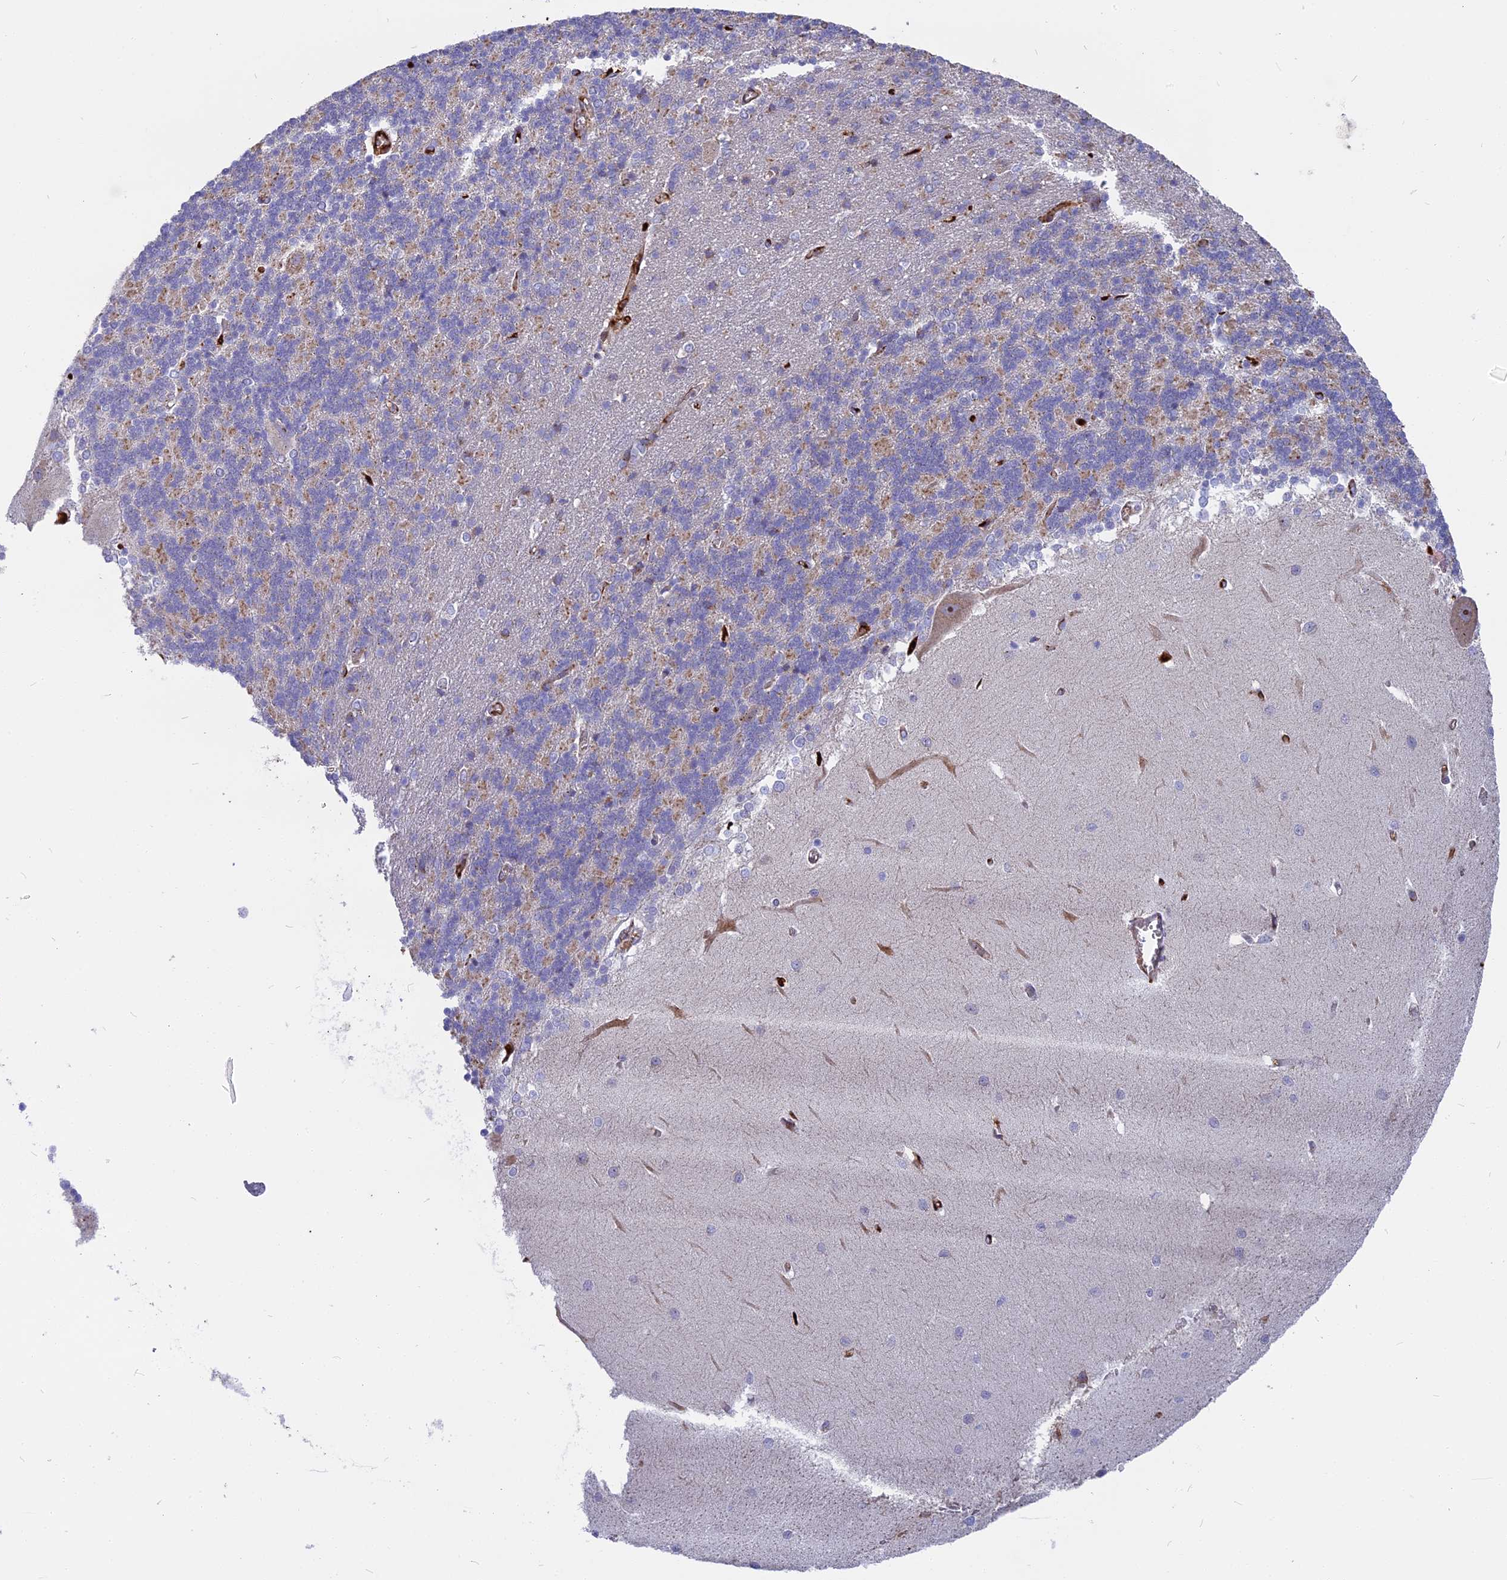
{"staining": {"intensity": "weak", "quantity": "25%-75%", "location": "cytoplasmic/membranous"}, "tissue": "cerebellum", "cell_type": "Cells in granular layer", "image_type": "normal", "snomed": [{"axis": "morphology", "description": "Normal tissue, NOS"}, {"axis": "topography", "description": "Cerebellum"}], "caption": "Unremarkable cerebellum exhibits weak cytoplasmic/membranous staining in approximately 25%-75% of cells in granular layer.", "gene": "DTWD1", "patient": {"sex": "male", "age": 37}}